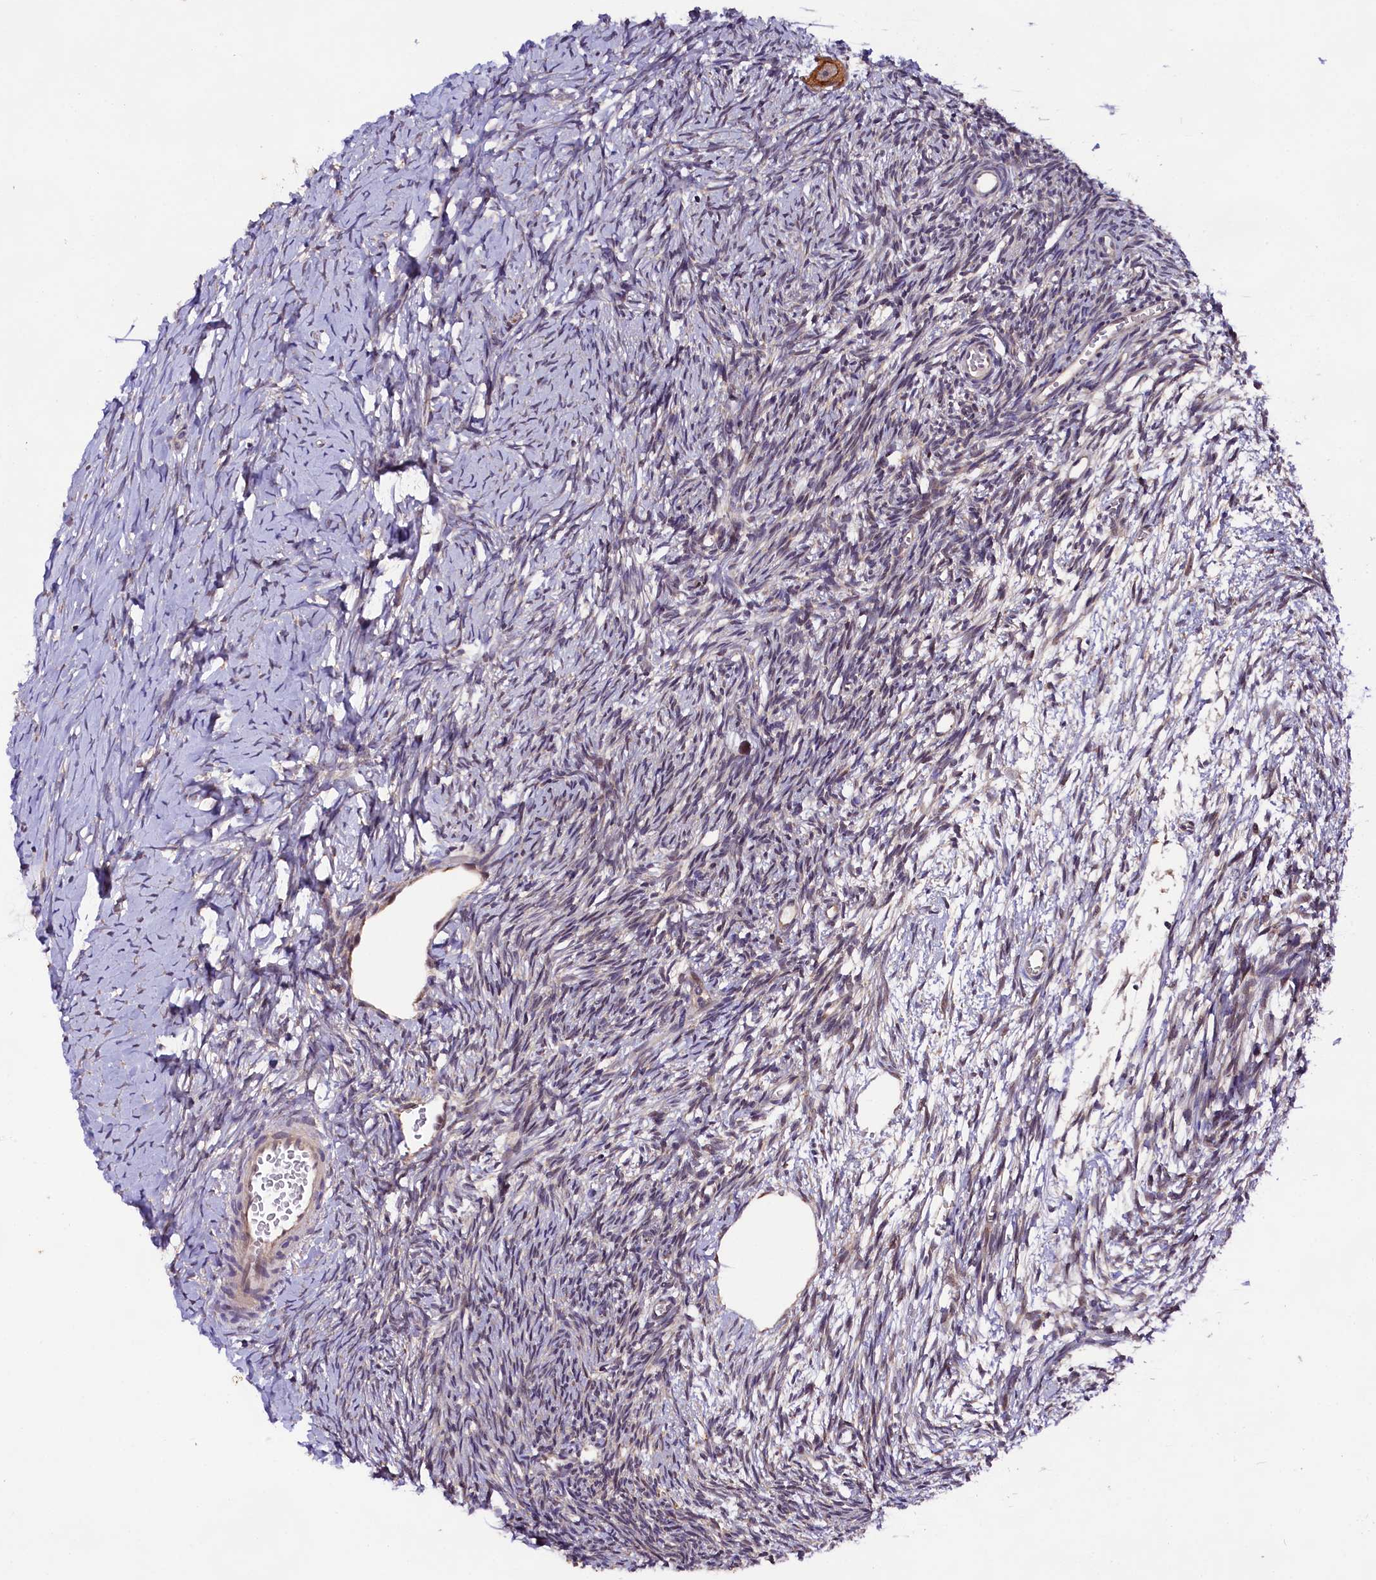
{"staining": {"intensity": "strong", "quantity": ">75%", "location": "cytoplasmic/membranous"}, "tissue": "ovary", "cell_type": "Follicle cells", "image_type": "normal", "snomed": [{"axis": "morphology", "description": "Normal tissue, NOS"}, {"axis": "topography", "description": "Ovary"}], "caption": "Unremarkable ovary exhibits strong cytoplasmic/membranous expression in approximately >75% of follicle cells (DAB (3,3'-diaminobenzidine) IHC, brown staining for protein, blue staining for nuclei)..", "gene": "DOHH", "patient": {"sex": "female", "age": 39}}